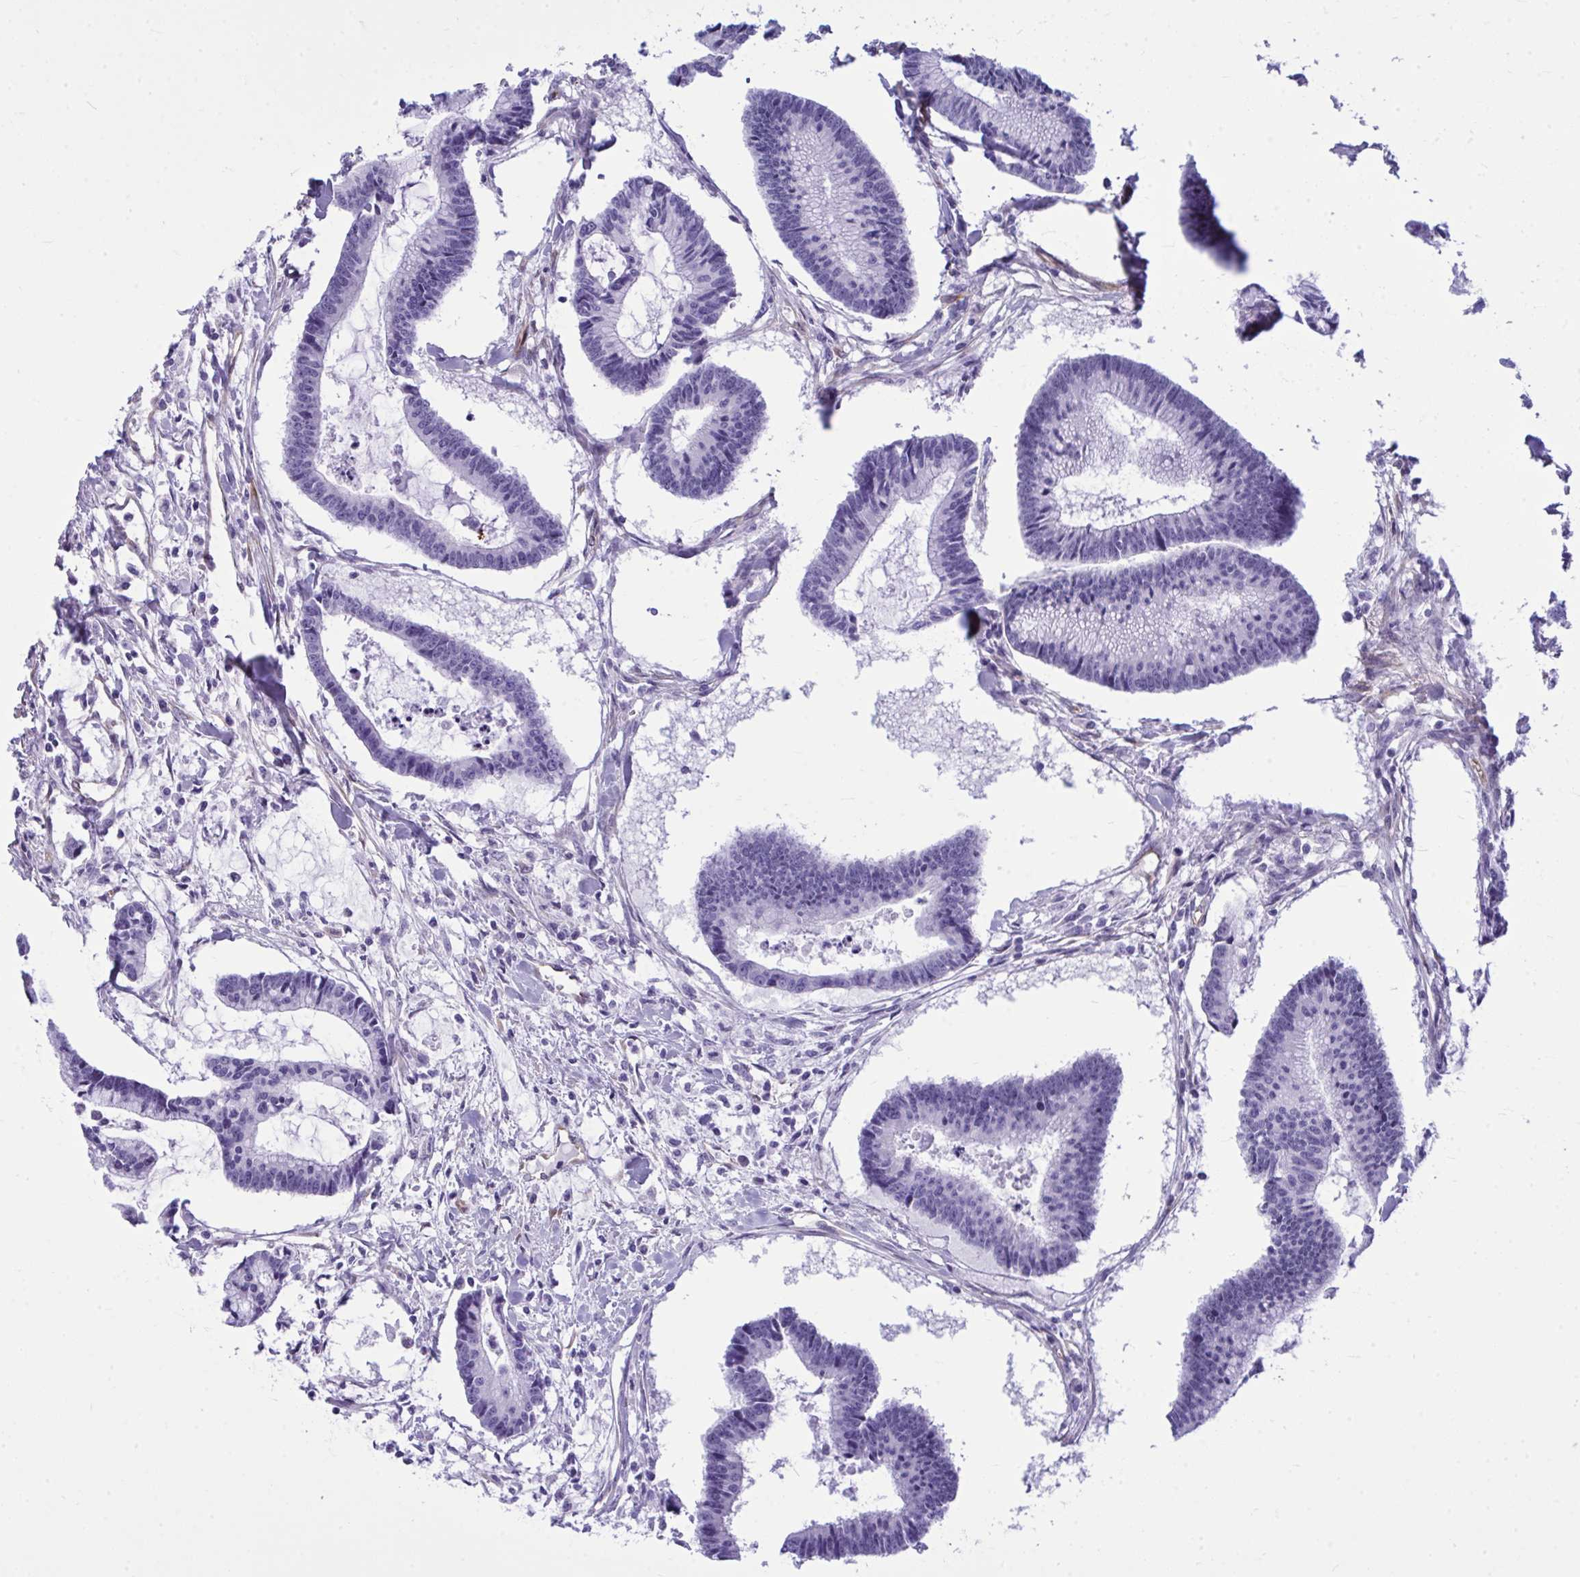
{"staining": {"intensity": "negative", "quantity": "none", "location": "none"}, "tissue": "colorectal cancer", "cell_type": "Tumor cells", "image_type": "cancer", "snomed": [{"axis": "morphology", "description": "Adenocarcinoma, NOS"}, {"axis": "topography", "description": "Colon"}], "caption": "Immunohistochemical staining of colorectal cancer (adenocarcinoma) exhibits no significant staining in tumor cells.", "gene": "LIMS2", "patient": {"sex": "female", "age": 78}}